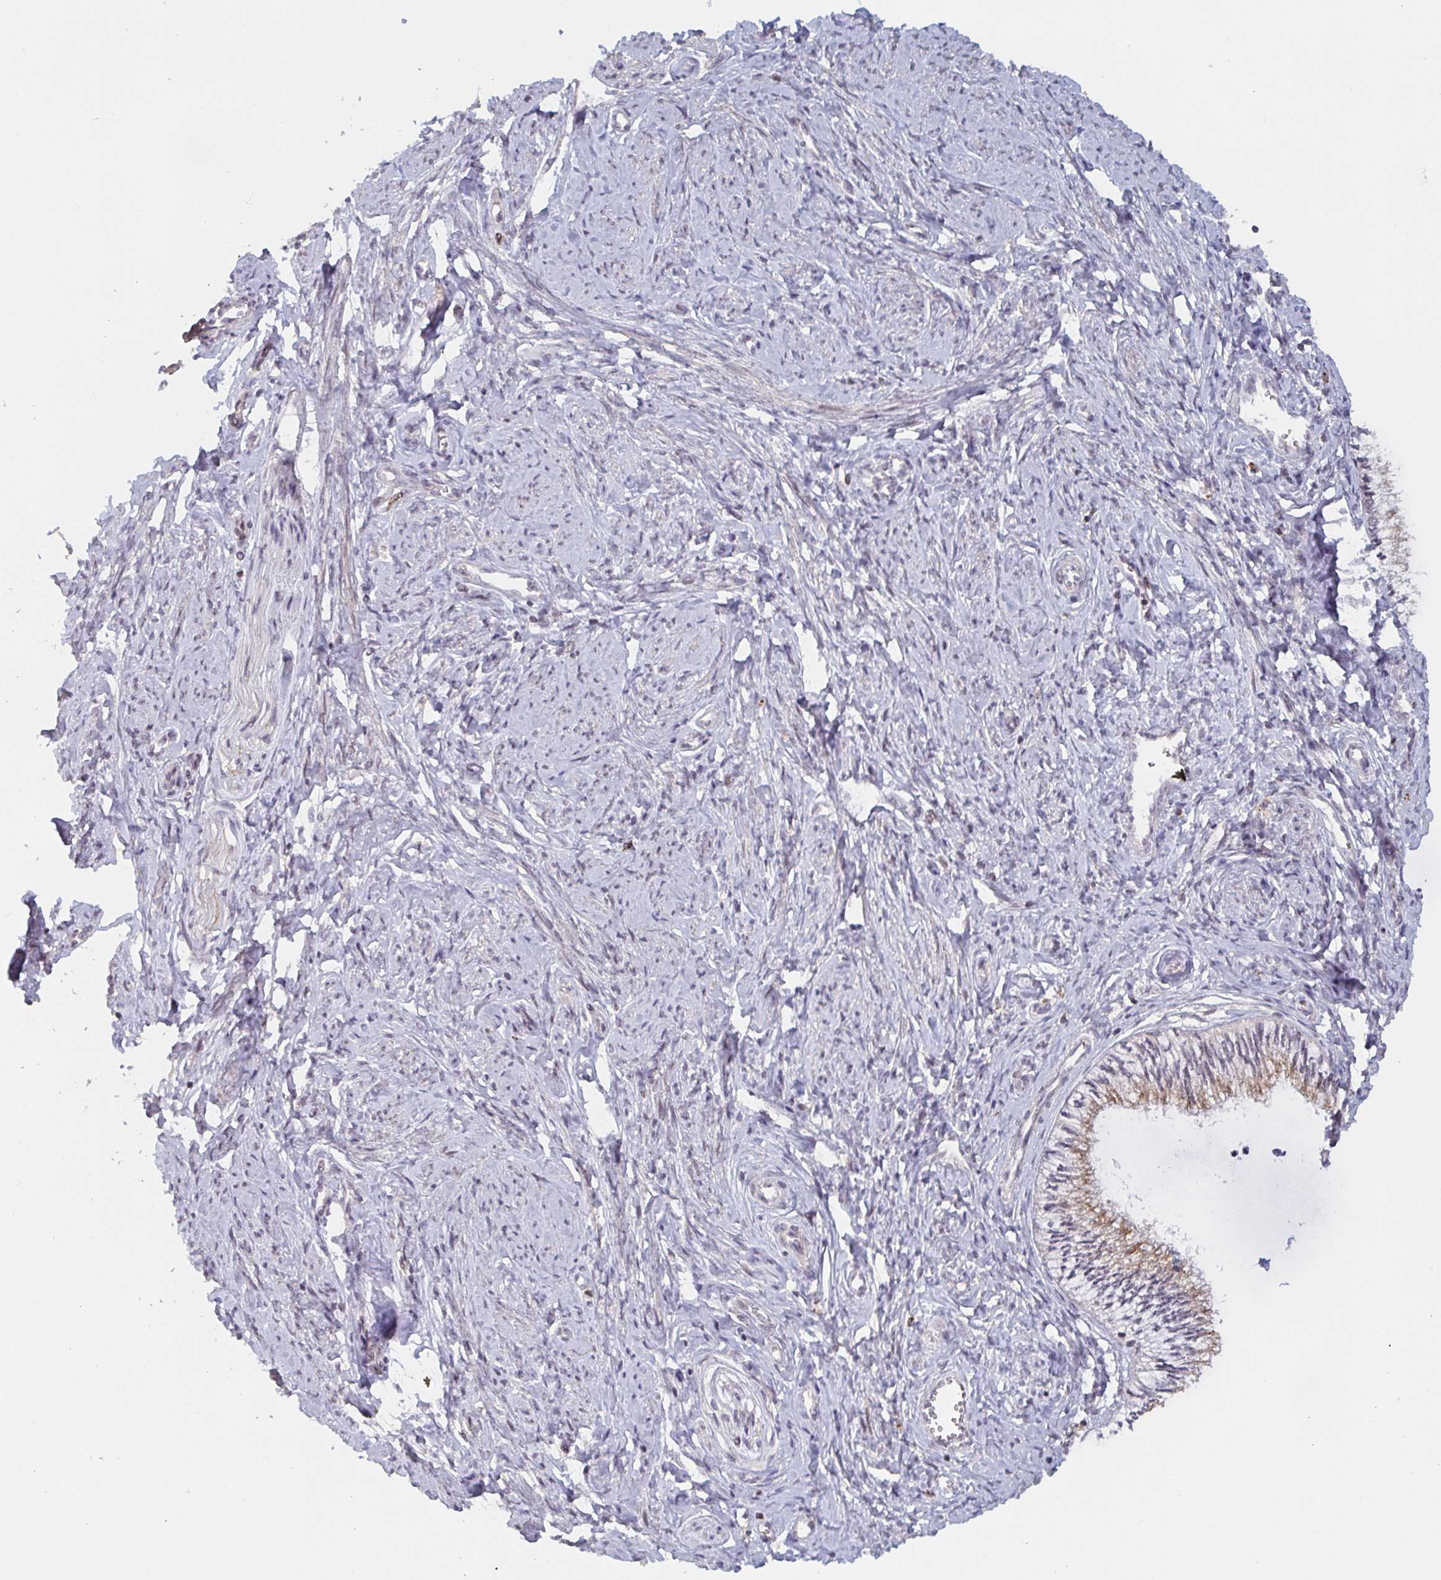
{"staining": {"intensity": "weak", "quantity": ">75%", "location": "cytoplasmic/membranous"}, "tissue": "cervix", "cell_type": "Glandular cells", "image_type": "normal", "snomed": [{"axis": "morphology", "description": "Normal tissue, NOS"}, {"axis": "topography", "description": "Cervix"}], "caption": "Immunohistochemical staining of normal cervix demonstrates weak cytoplasmic/membranous protein positivity in approximately >75% of glandular cells.", "gene": "DCST1", "patient": {"sex": "female", "age": 24}}